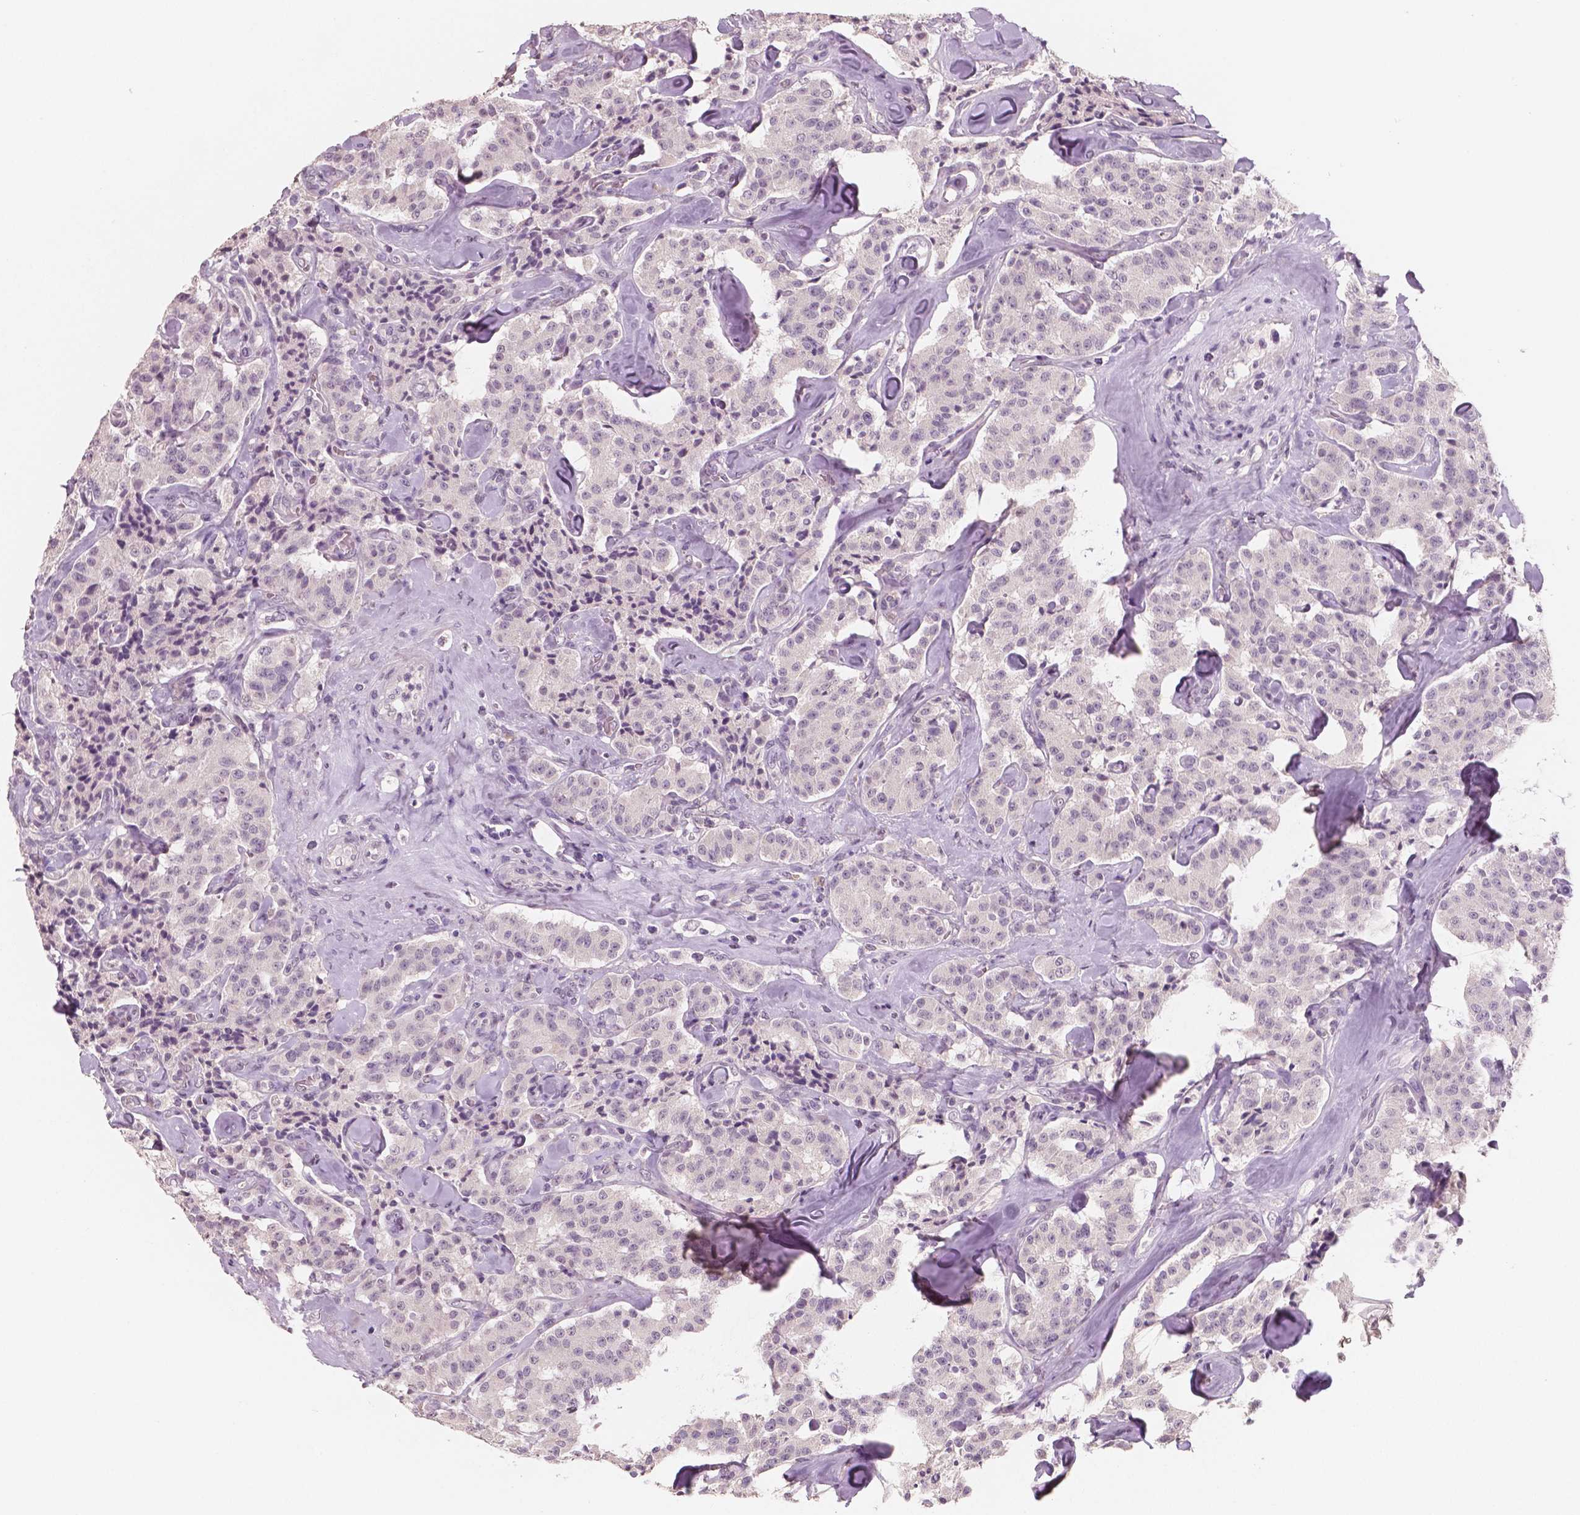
{"staining": {"intensity": "negative", "quantity": "none", "location": "none"}, "tissue": "carcinoid", "cell_type": "Tumor cells", "image_type": "cancer", "snomed": [{"axis": "morphology", "description": "Carcinoid, malignant, NOS"}, {"axis": "topography", "description": "Pancreas"}], "caption": "DAB immunohistochemical staining of carcinoid (malignant) exhibits no significant expression in tumor cells.", "gene": "KIT", "patient": {"sex": "male", "age": 41}}